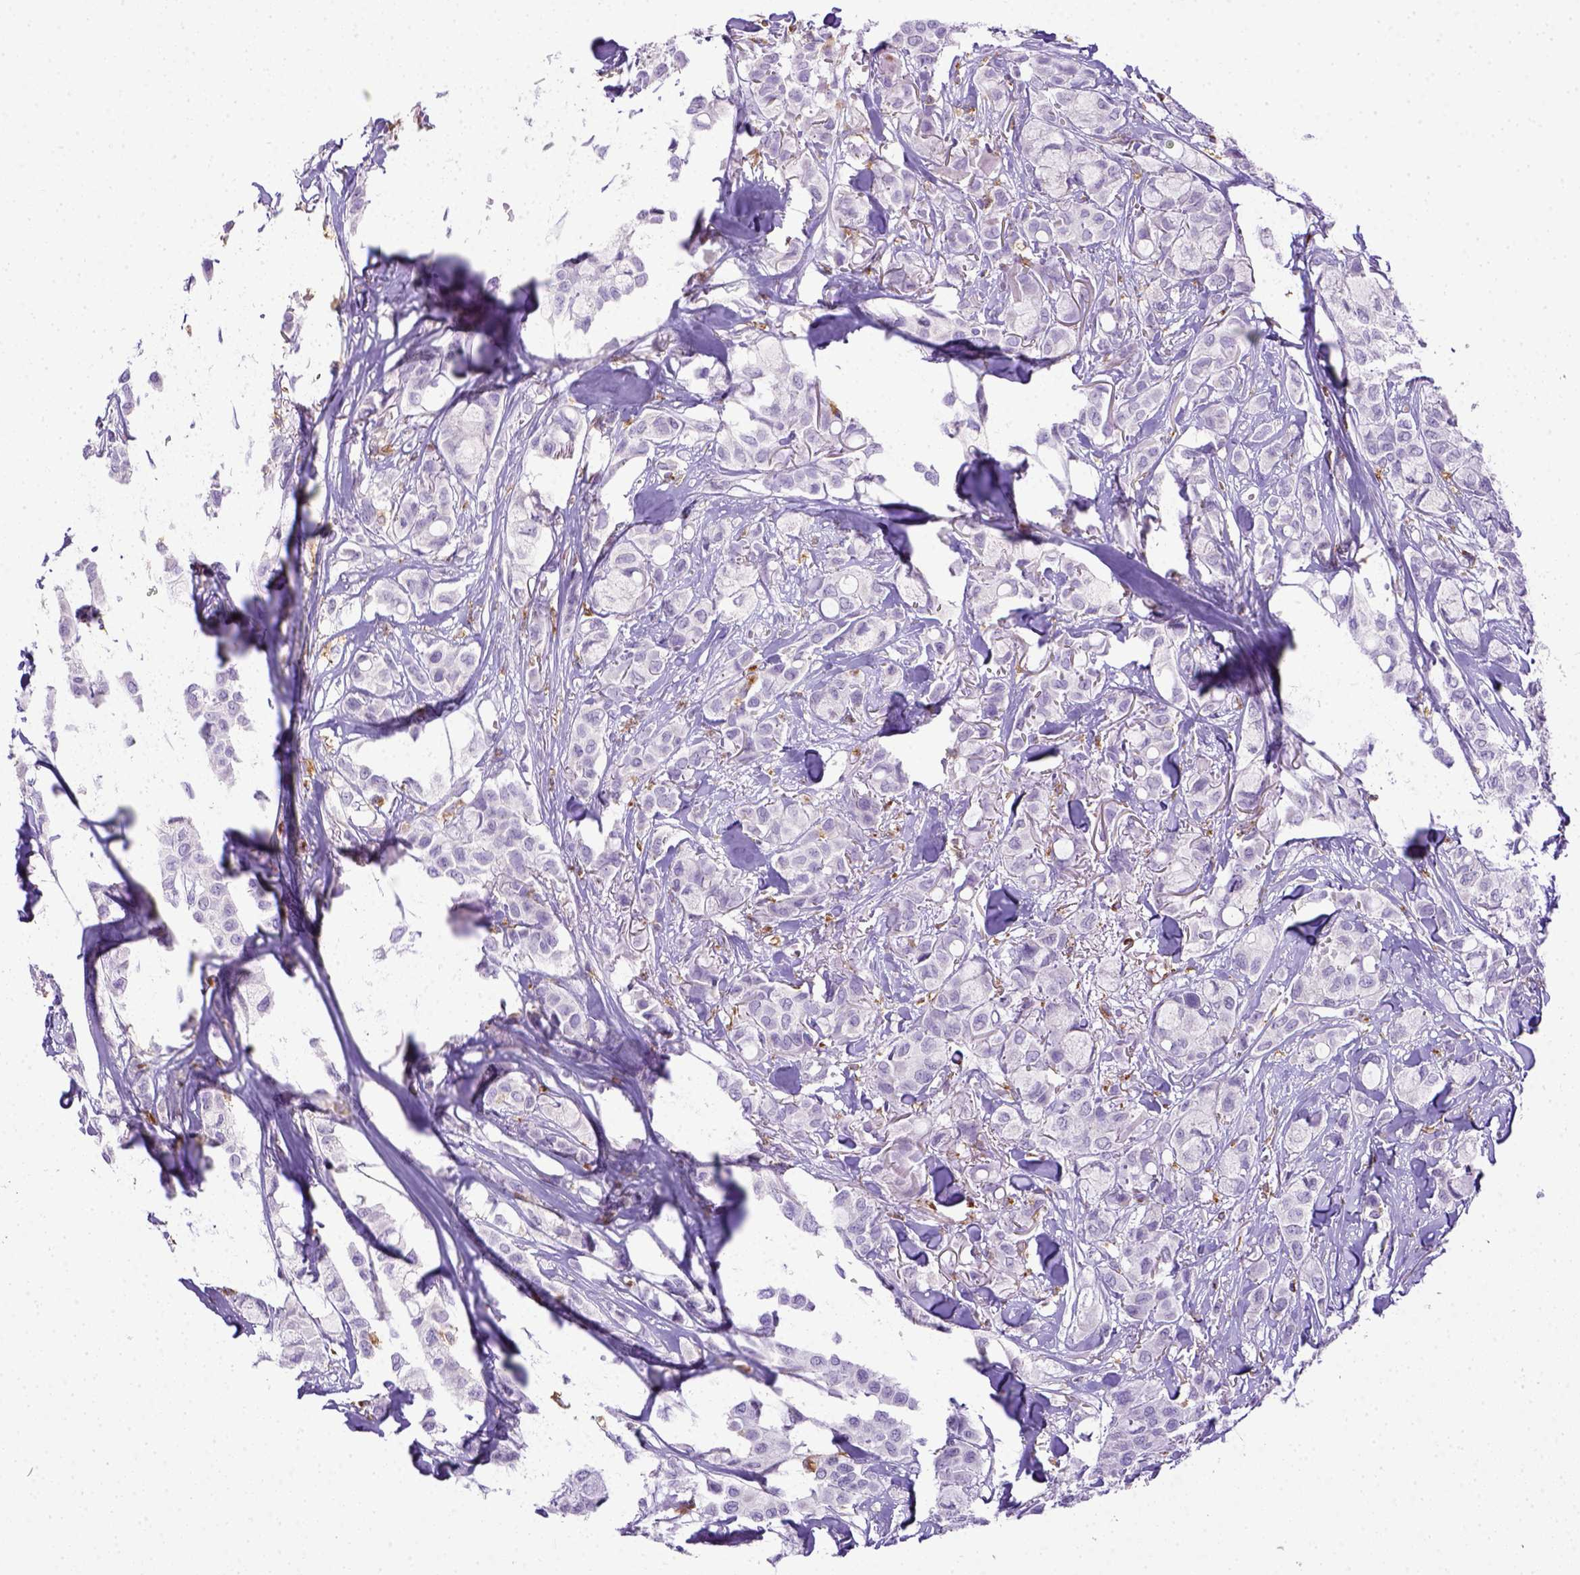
{"staining": {"intensity": "negative", "quantity": "none", "location": "none"}, "tissue": "breast cancer", "cell_type": "Tumor cells", "image_type": "cancer", "snomed": [{"axis": "morphology", "description": "Duct carcinoma"}, {"axis": "topography", "description": "Breast"}], "caption": "Breast infiltrating ductal carcinoma was stained to show a protein in brown. There is no significant expression in tumor cells.", "gene": "CD68", "patient": {"sex": "female", "age": 85}}